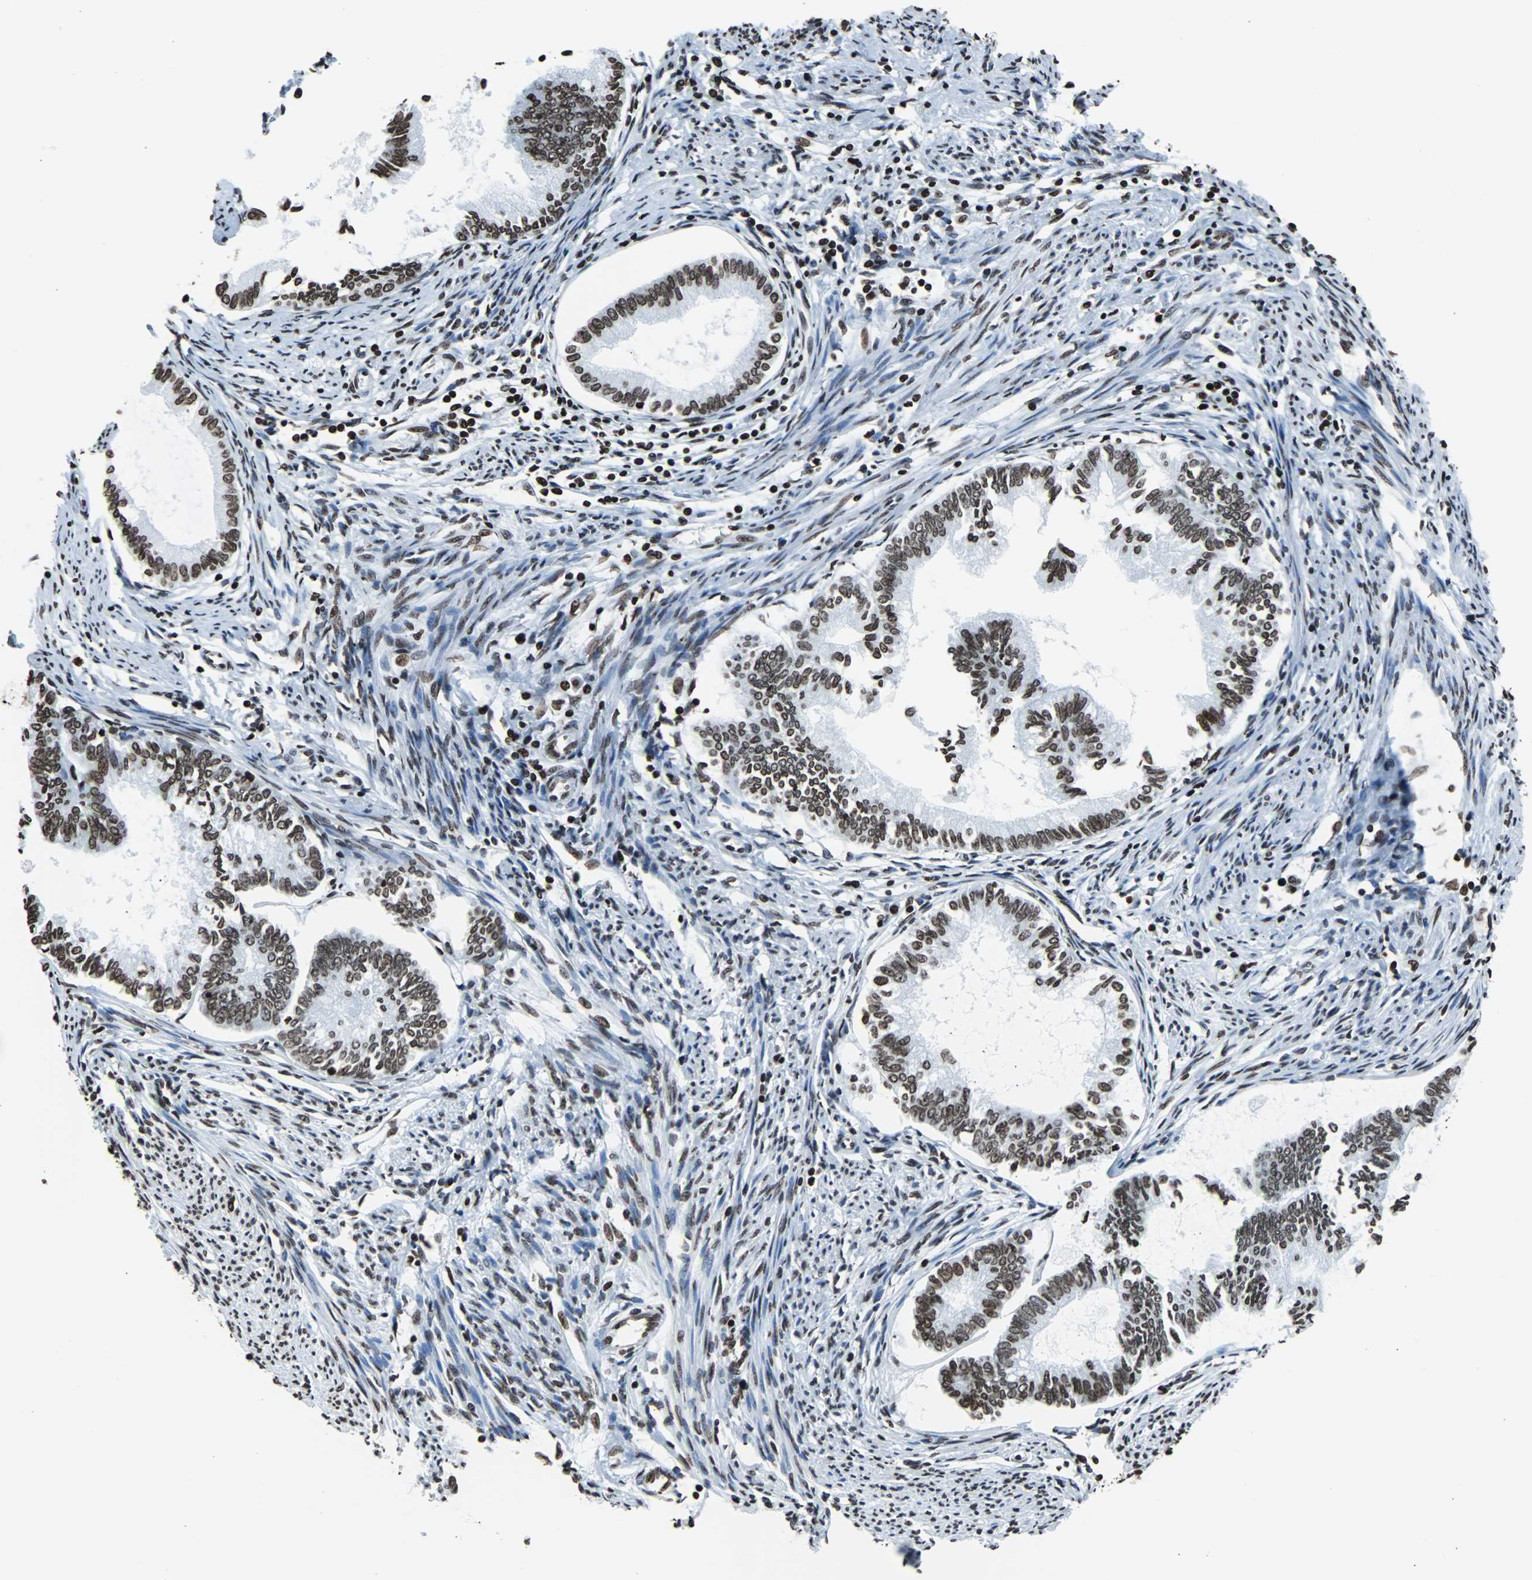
{"staining": {"intensity": "strong", "quantity": ">75%", "location": "nuclear"}, "tissue": "endometrial cancer", "cell_type": "Tumor cells", "image_type": "cancer", "snomed": [{"axis": "morphology", "description": "Adenocarcinoma, NOS"}, {"axis": "topography", "description": "Endometrium"}], "caption": "Endometrial adenocarcinoma stained with IHC displays strong nuclear positivity in about >75% of tumor cells. (DAB IHC, brown staining for protein, blue staining for nuclei).", "gene": "H2BC18", "patient": {"sex": "female", "age": 86}}